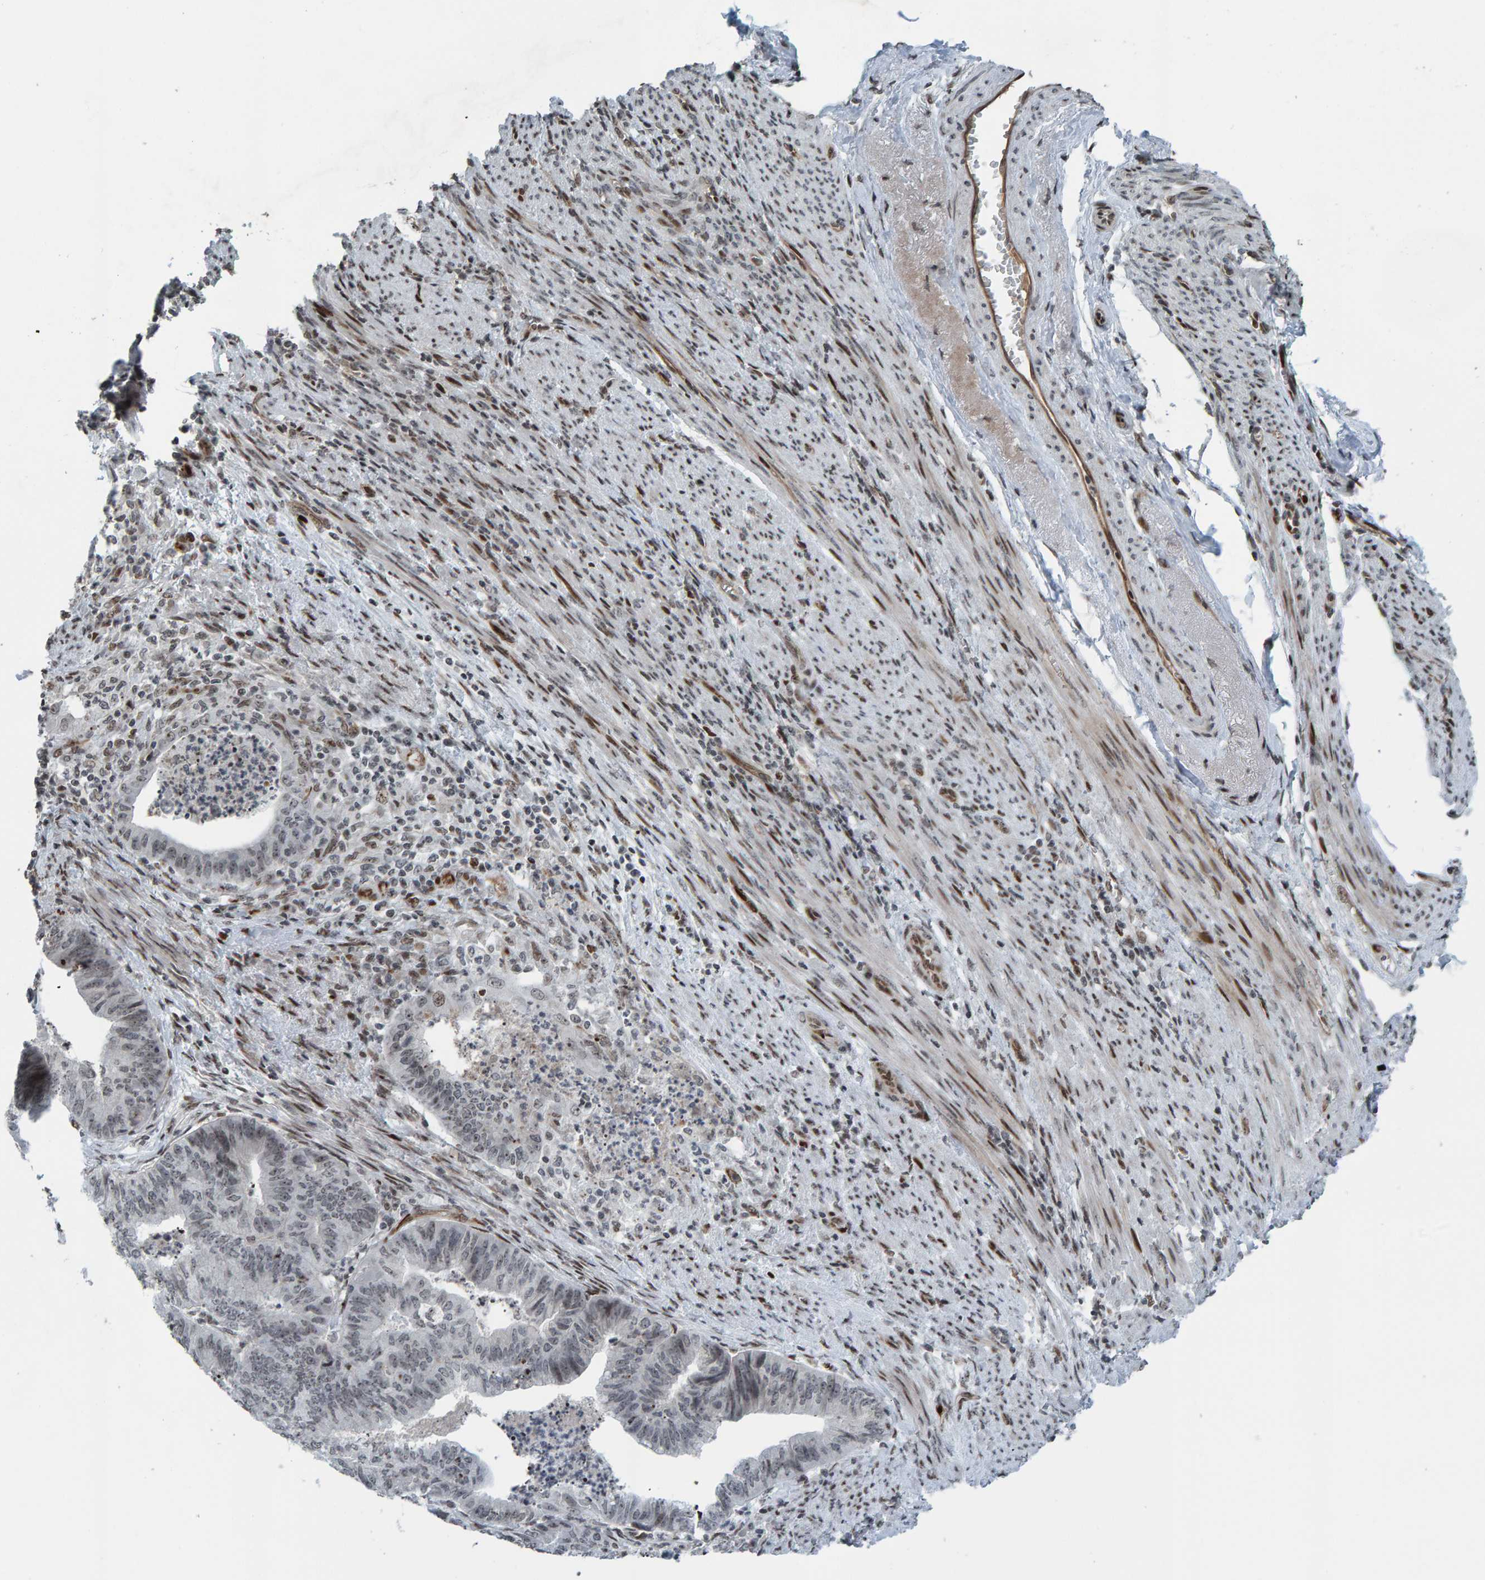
{"staining": {"intensity": "negative", "quantity": "none", "location": "none"}, "tissue": "endometrial cancer", "cell_type": "Tumor cells", "image_type": "cancer", "snomed": [{"axis": "morphology", "description": "Polyp, NOS"}, {"axis": "morphology", "description": "Adenocarcinoma, NOS"}, {"axis": "morphology", "description": "Adenoma, NOS"}, {"axis": "topography", "description": "Endometrium"}], "caption": "The immunohistochemistry (IHC) image has no significant staining in tumor cells of endometrial cancer (adenoma) tissue. Nuclei are stained in blue.", "gene": "ZNF366", "patient": {"sex": "female", "age": 79}}